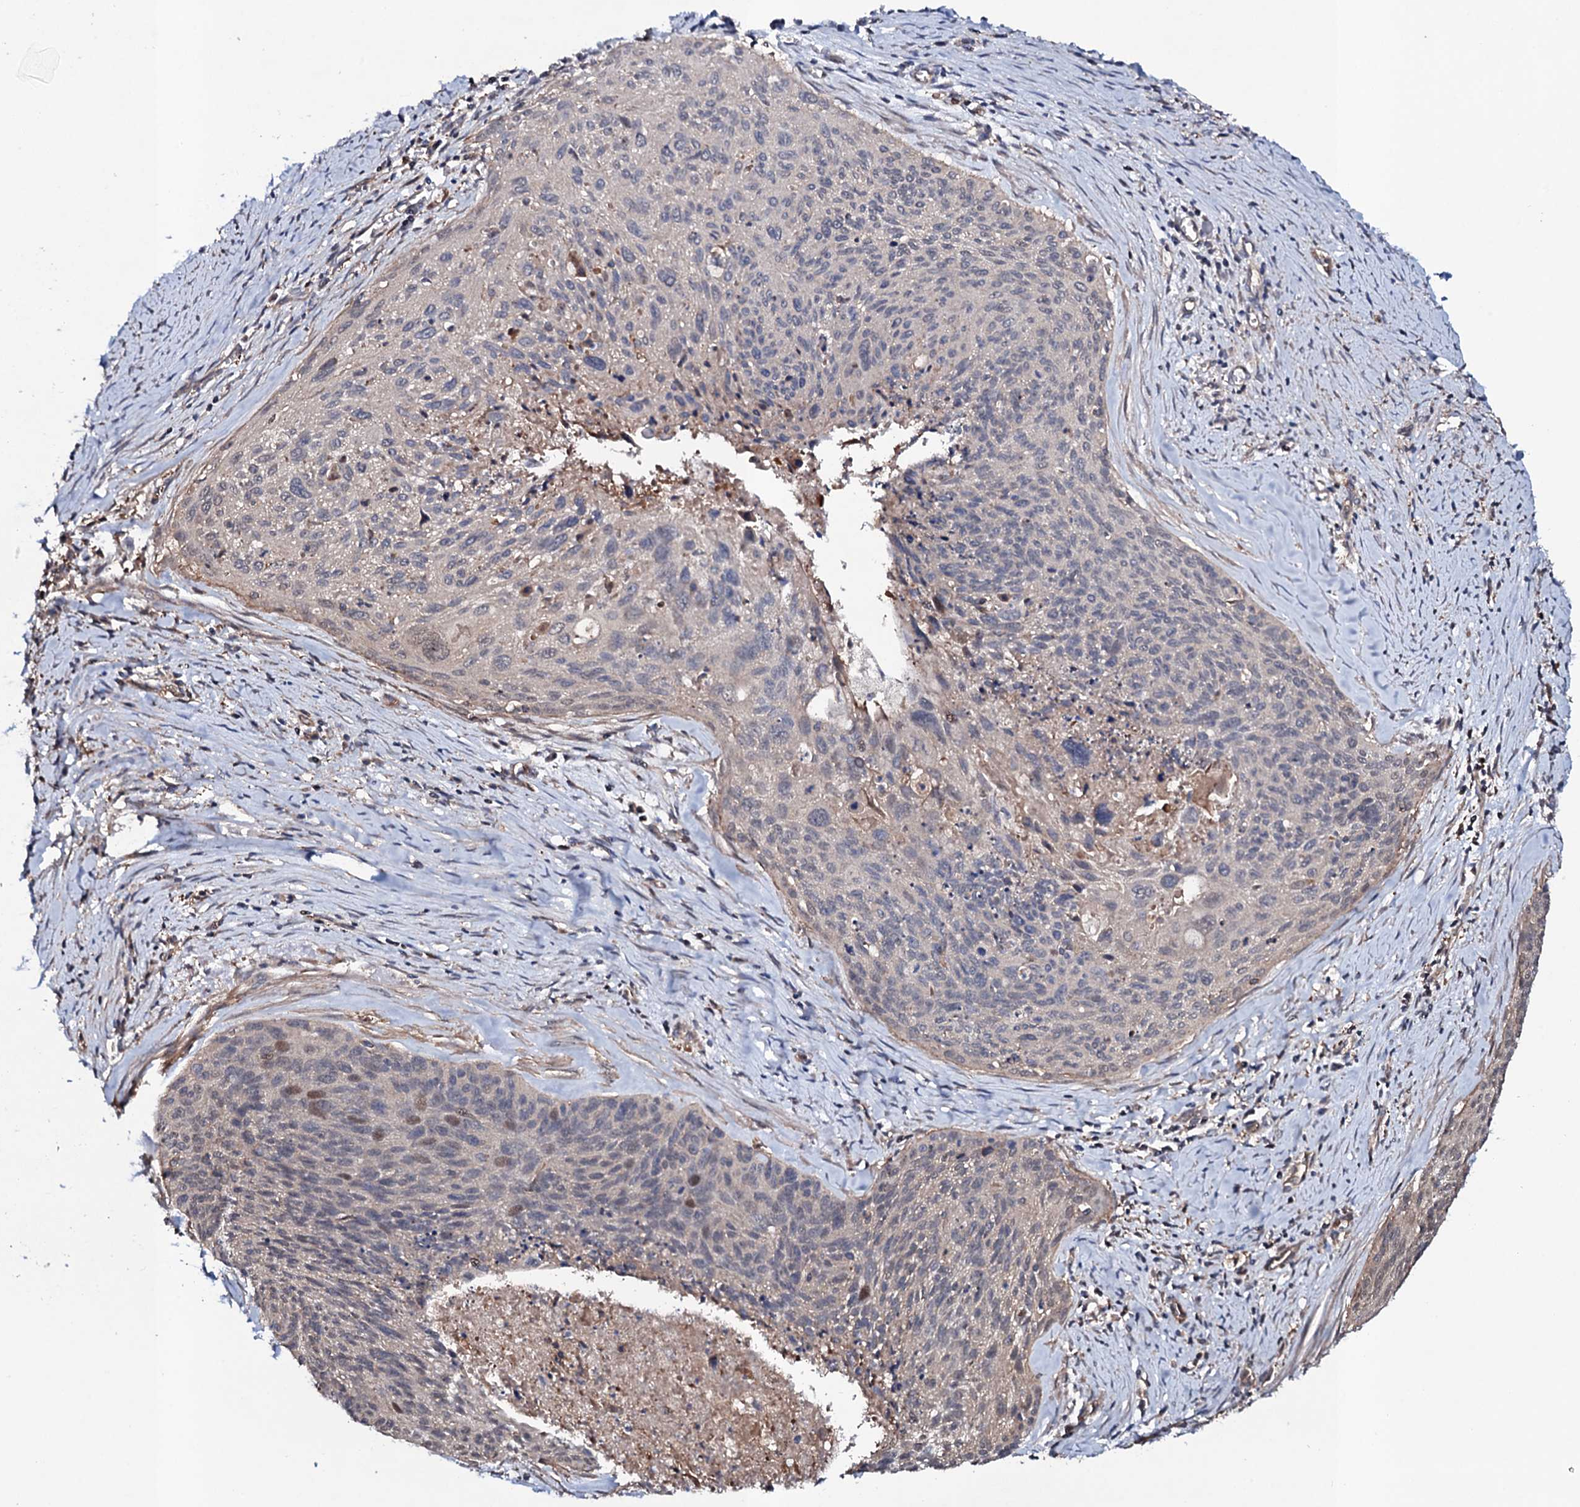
{"staining": {"intensity": "negative", "quantity": "none", "location": "none"}, "tissue": "cervical cancer", "cell_type": "Tumor cells", "image_type": "cancer", "snomed": [{"axis": "morphology", "description": "Squamous cell carcinoma, NOS"}, {"axis": "topography", "description": "Cervix"}], "caption": "This micrograph is of cervical cancer (squamous cell carcinoma) stained with immunohistochemistry to label a protein in brown with the nuclei are counter-stained blue. There is no expression in tumor cells.", "gene": "COG6", "patient": {"sex": "female", "age": 55}}